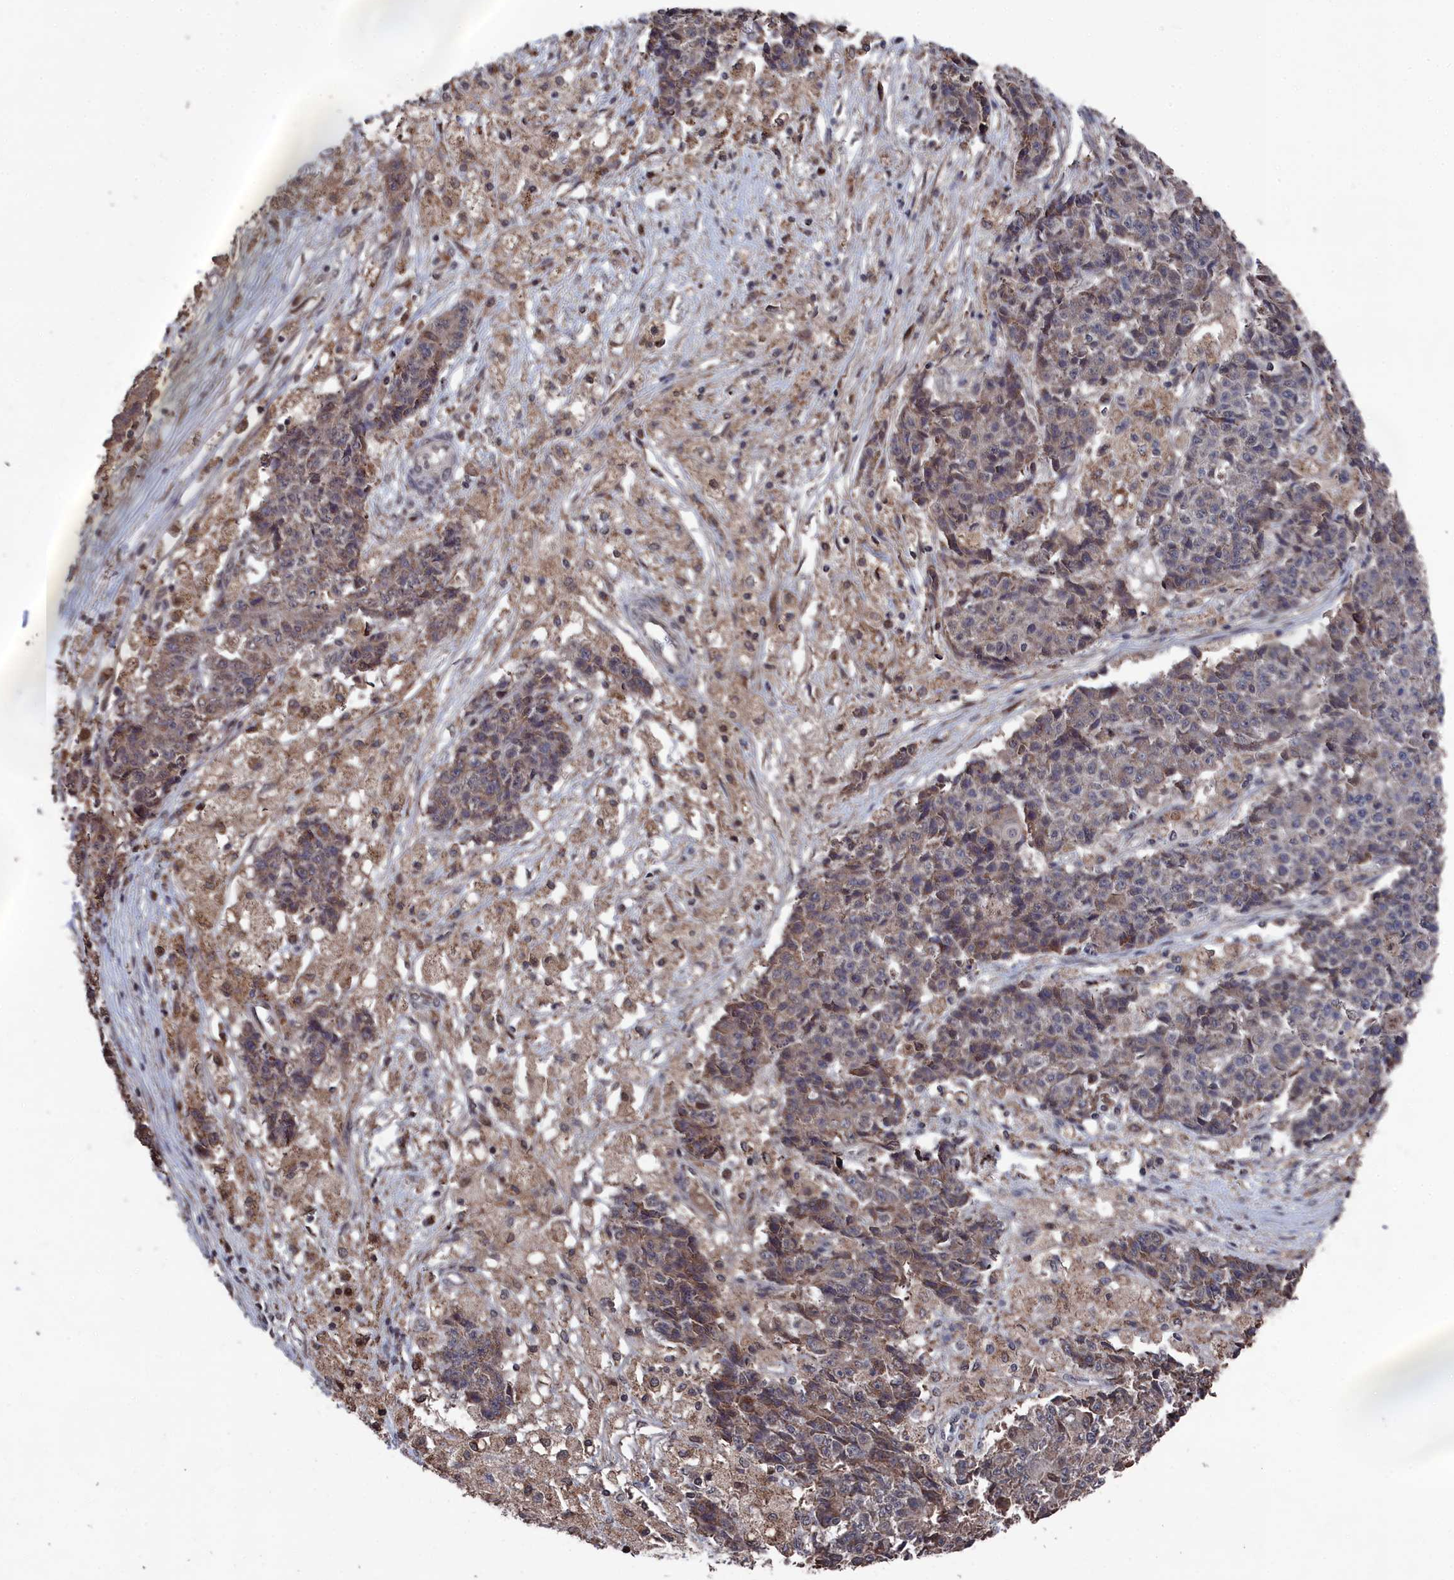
{"staining": {"intensity": "weak", "quantity": "25%-75%", "location": "cytoplasmic/membranous"}, "tissue": "ovarian cancer", "cell_type": "Tumor cells", "image_type": "cancer", "snomed": [{"axis": "morphology", "description": "Carcinoma, endometroid"}, {"axis": "topography", "description": "Ovary"}], "caption": "Ovarian cancer (endometroid carcinoma) stained for a protein (brown) shows weak cytoplasmic/membranous positive expression in about 25%-75% of tumor cells.", "gene": "CEACAM21", "patient": {"sex": "female", "age": 42}}